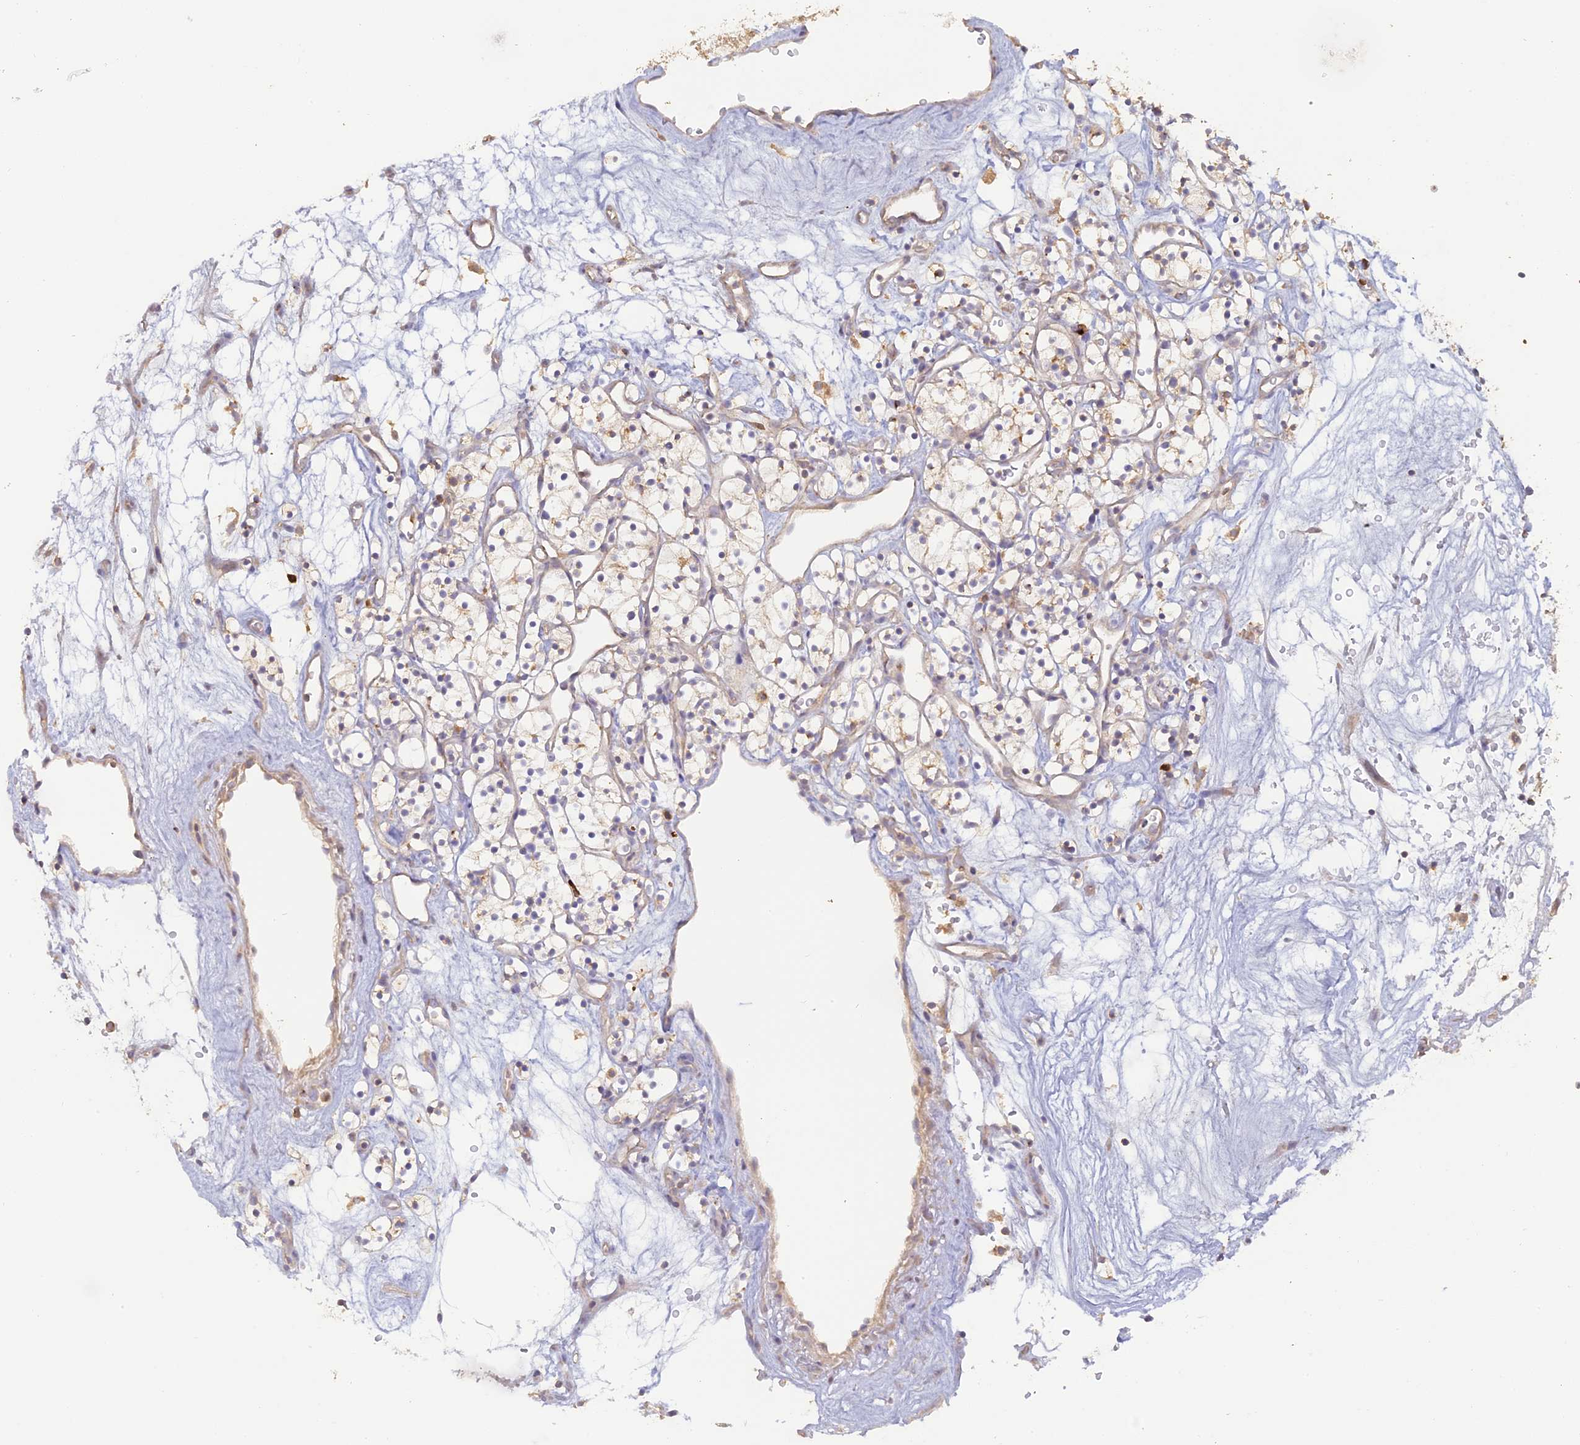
{"staining": {"intensity": "moderate", "quantity": "<25%", "location": "cytoplasmic/membranous"}, "tissue": "renal cancer", "cell_type": "Tumor cells", "image_type": "cancer", "snomed": [{"axis": "morphology", "description": "Adenocarcinoma, NOS"}, {"axis": "topography", "description": "Kidney"}], "caption": "Protein expression analysis of renal cancer exhibits moderate cytoplasmic/membranous expression in approximately <25% of tumor cells.", "gene": "SFT2D2", "patient": {"sex": "female", "age": 57}}